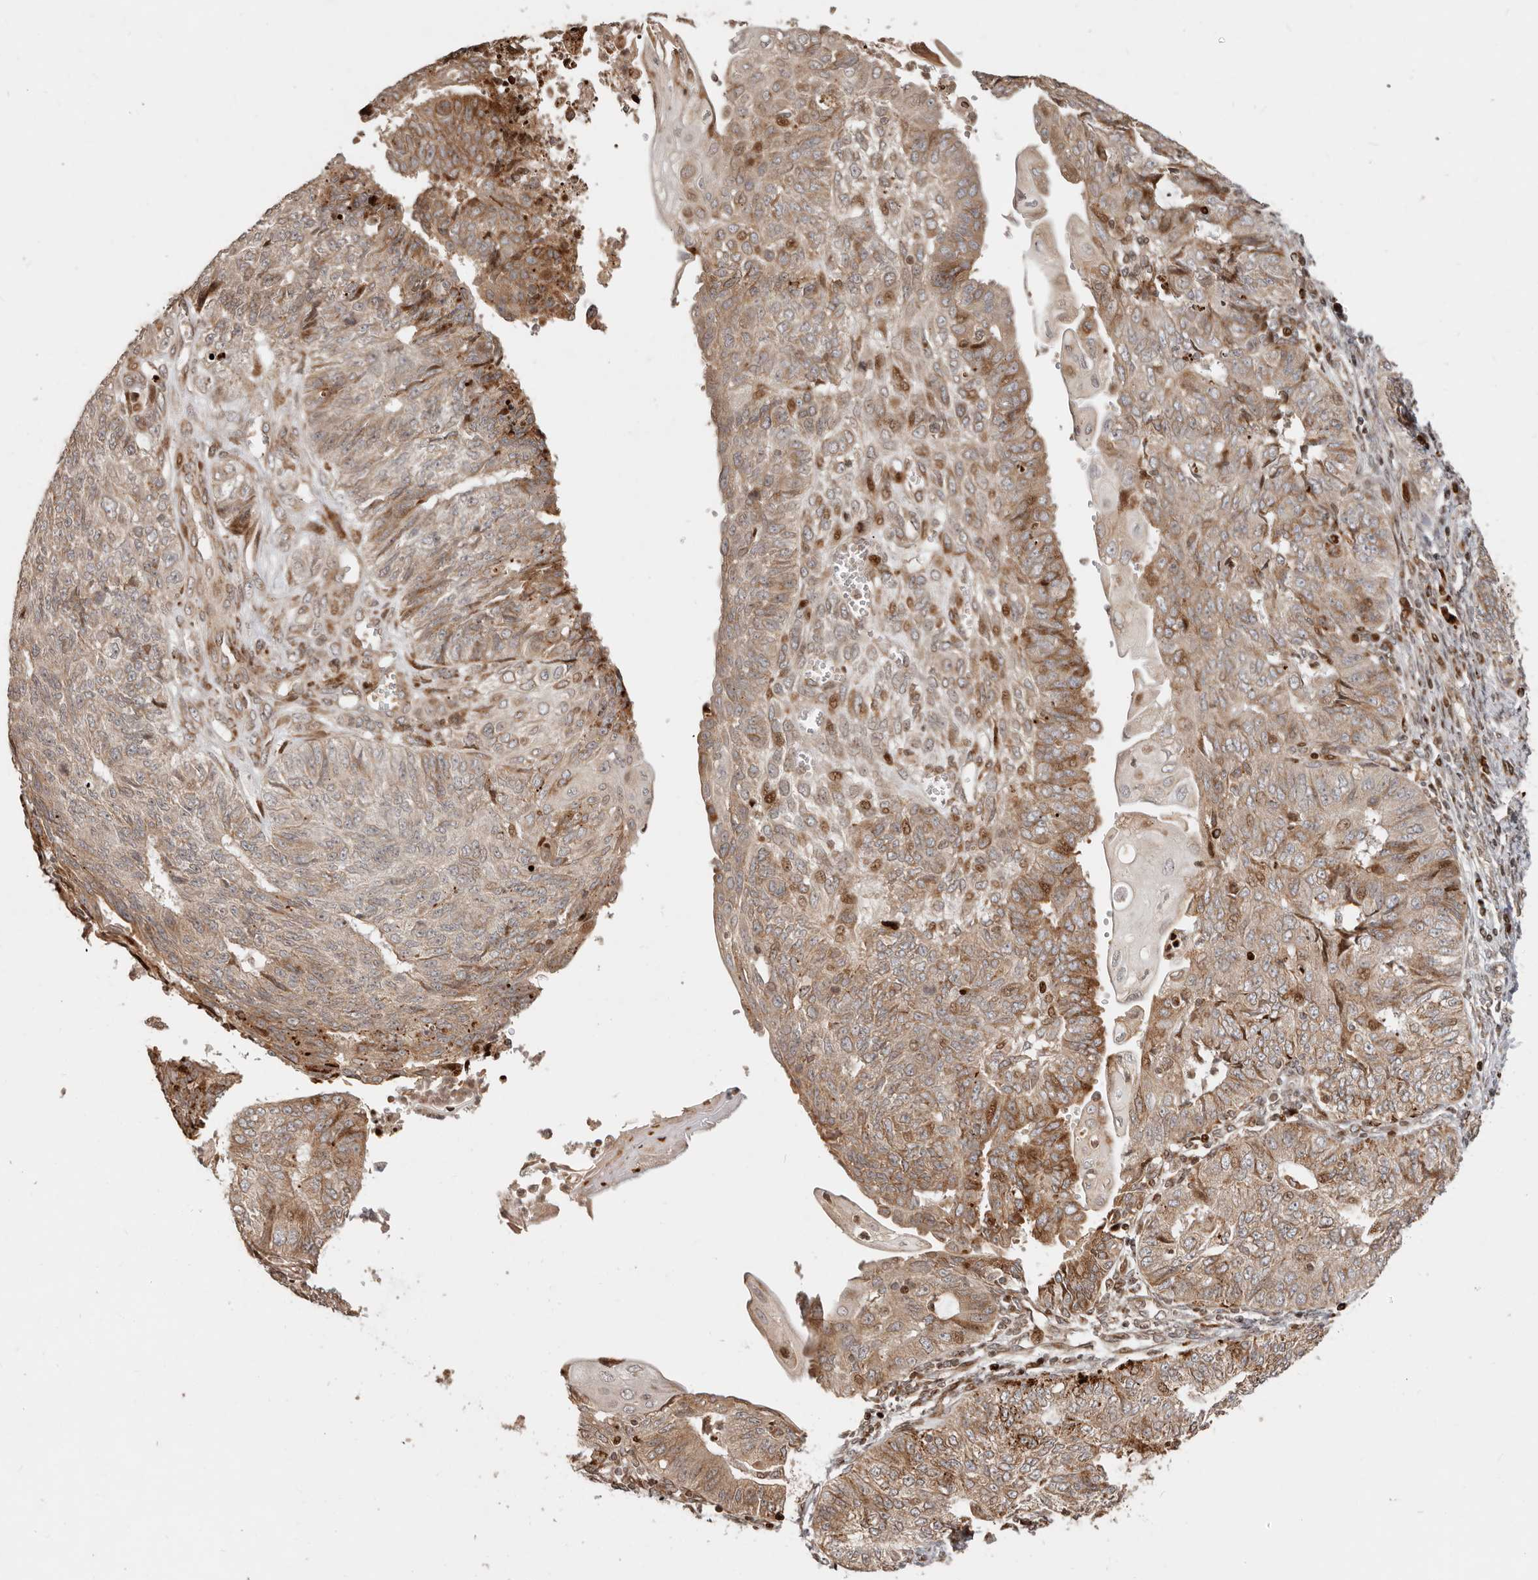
{"staining": {"intensity": "moderate", "quantity": ">75%", "location": "cytoplasmic/membranous,nuclear"}, "tissue": "endometrial cancer", "cell_type": "Tumor cells", "image_type": "cancer", "snomed": [{"axis": "morphology", "description": "Adenocarcinoma, NOS"}, {"axis": "topography", "description": "Endometrium"}], "caption": "Tumor cells display medium levels of moderate cytoplasmic/membranous and nuclear positivity in approximately >75% of cells in human adenocarcinoma (endometrial).", "gene": "TRIM4", "patient": {"sex": "female", "age": 32}}